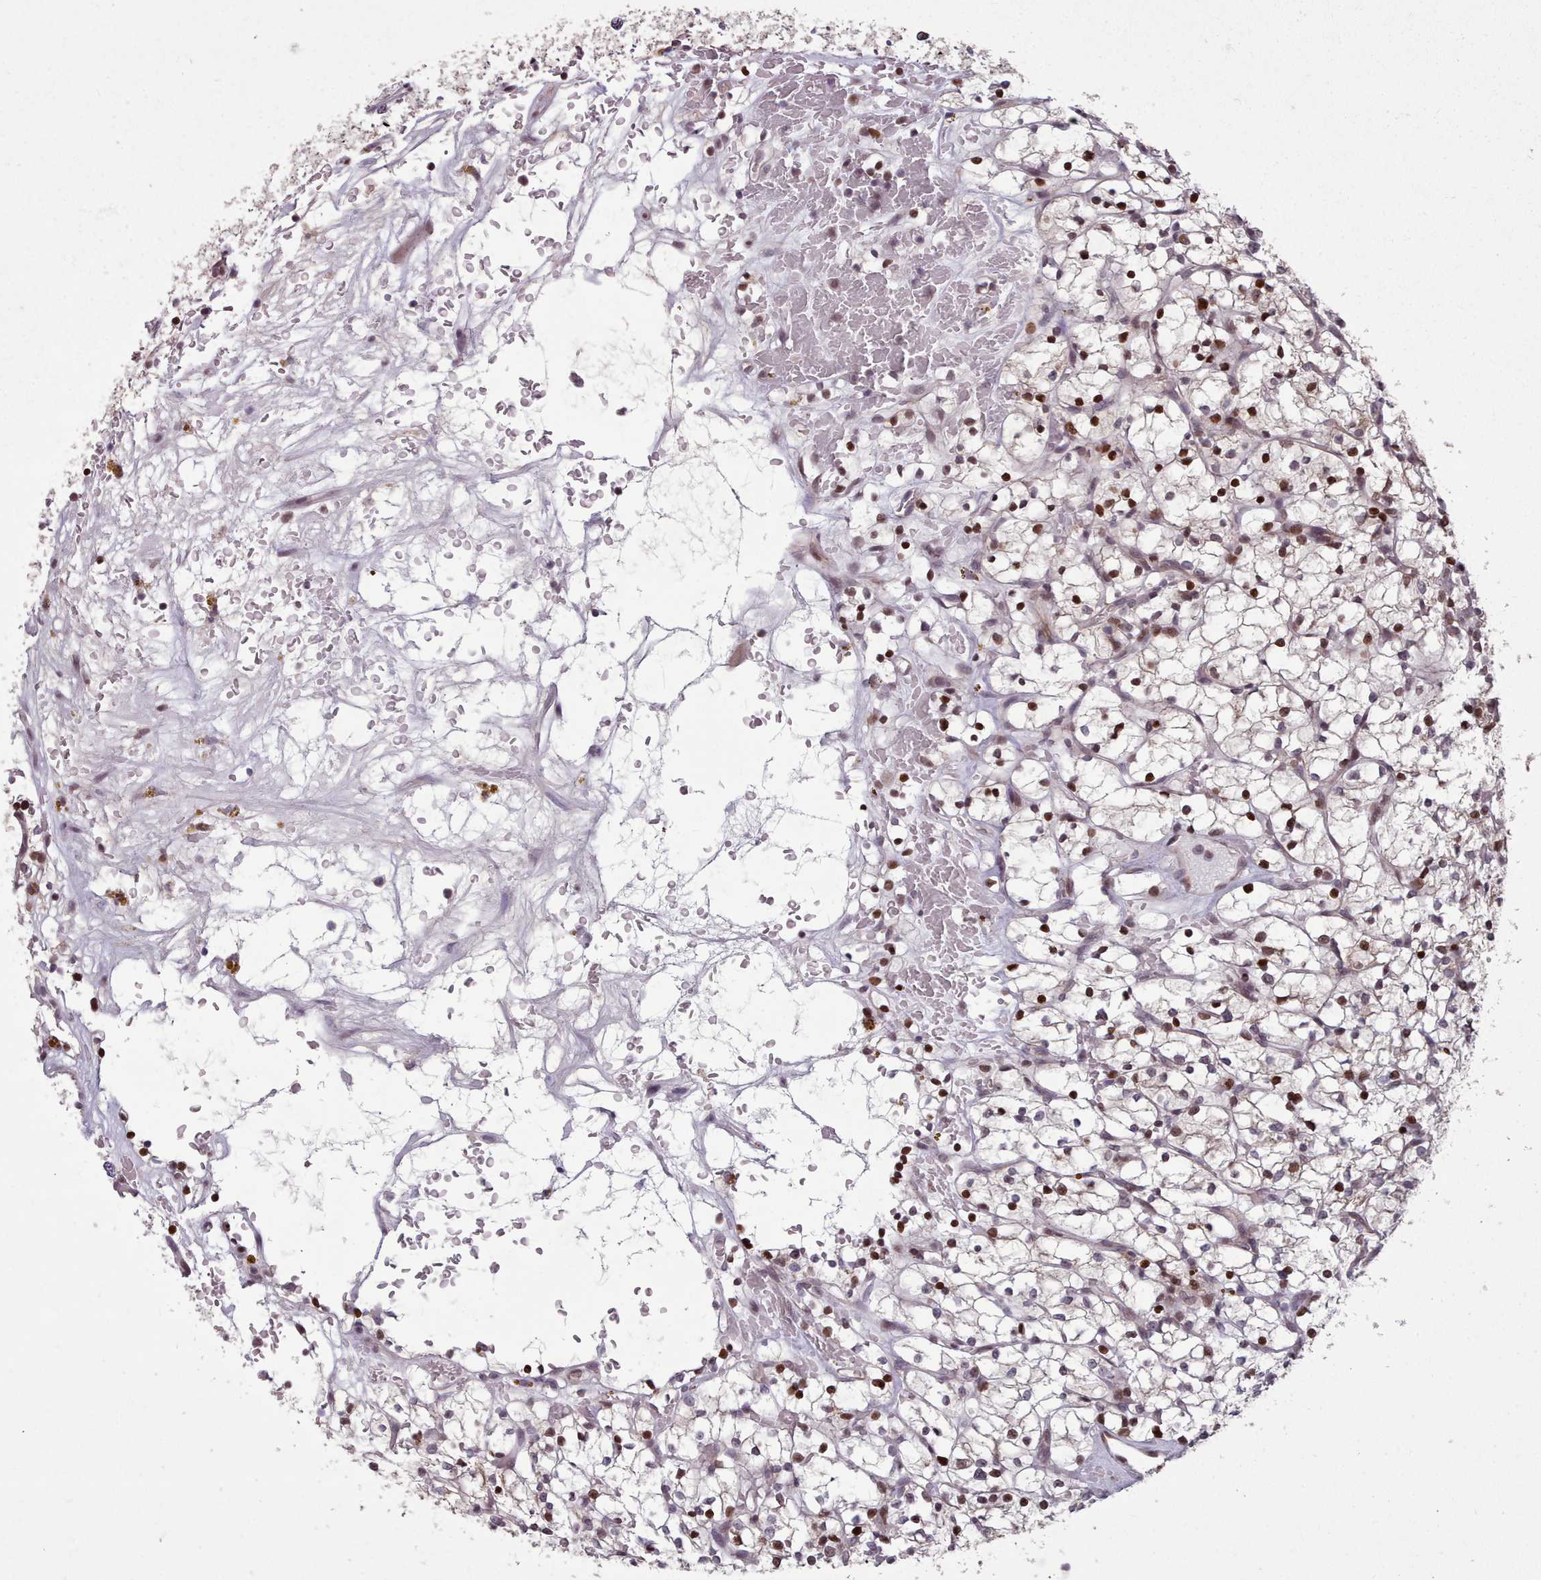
{"staining": {"intensity": "strong", "quantity": ">75%", "location": "nuclear"}, "tissue": "renal cancer", "cell_type": "Tumor cells", "image_type": "cancer", "snomed": [{"axis": "morphology", "description": "Adenocarcinoma, NOS"}, {"axis": "topography", "description": "Kidney"}], "caption": "The photomicrograph reveals immunohistochemical staining of adenocarcinoma (renal). There is strong nuclear positivity is identified in about >75% of tumor cells.", "gene": "ENSA", "patient": {"sex": "female", "age": 64}}